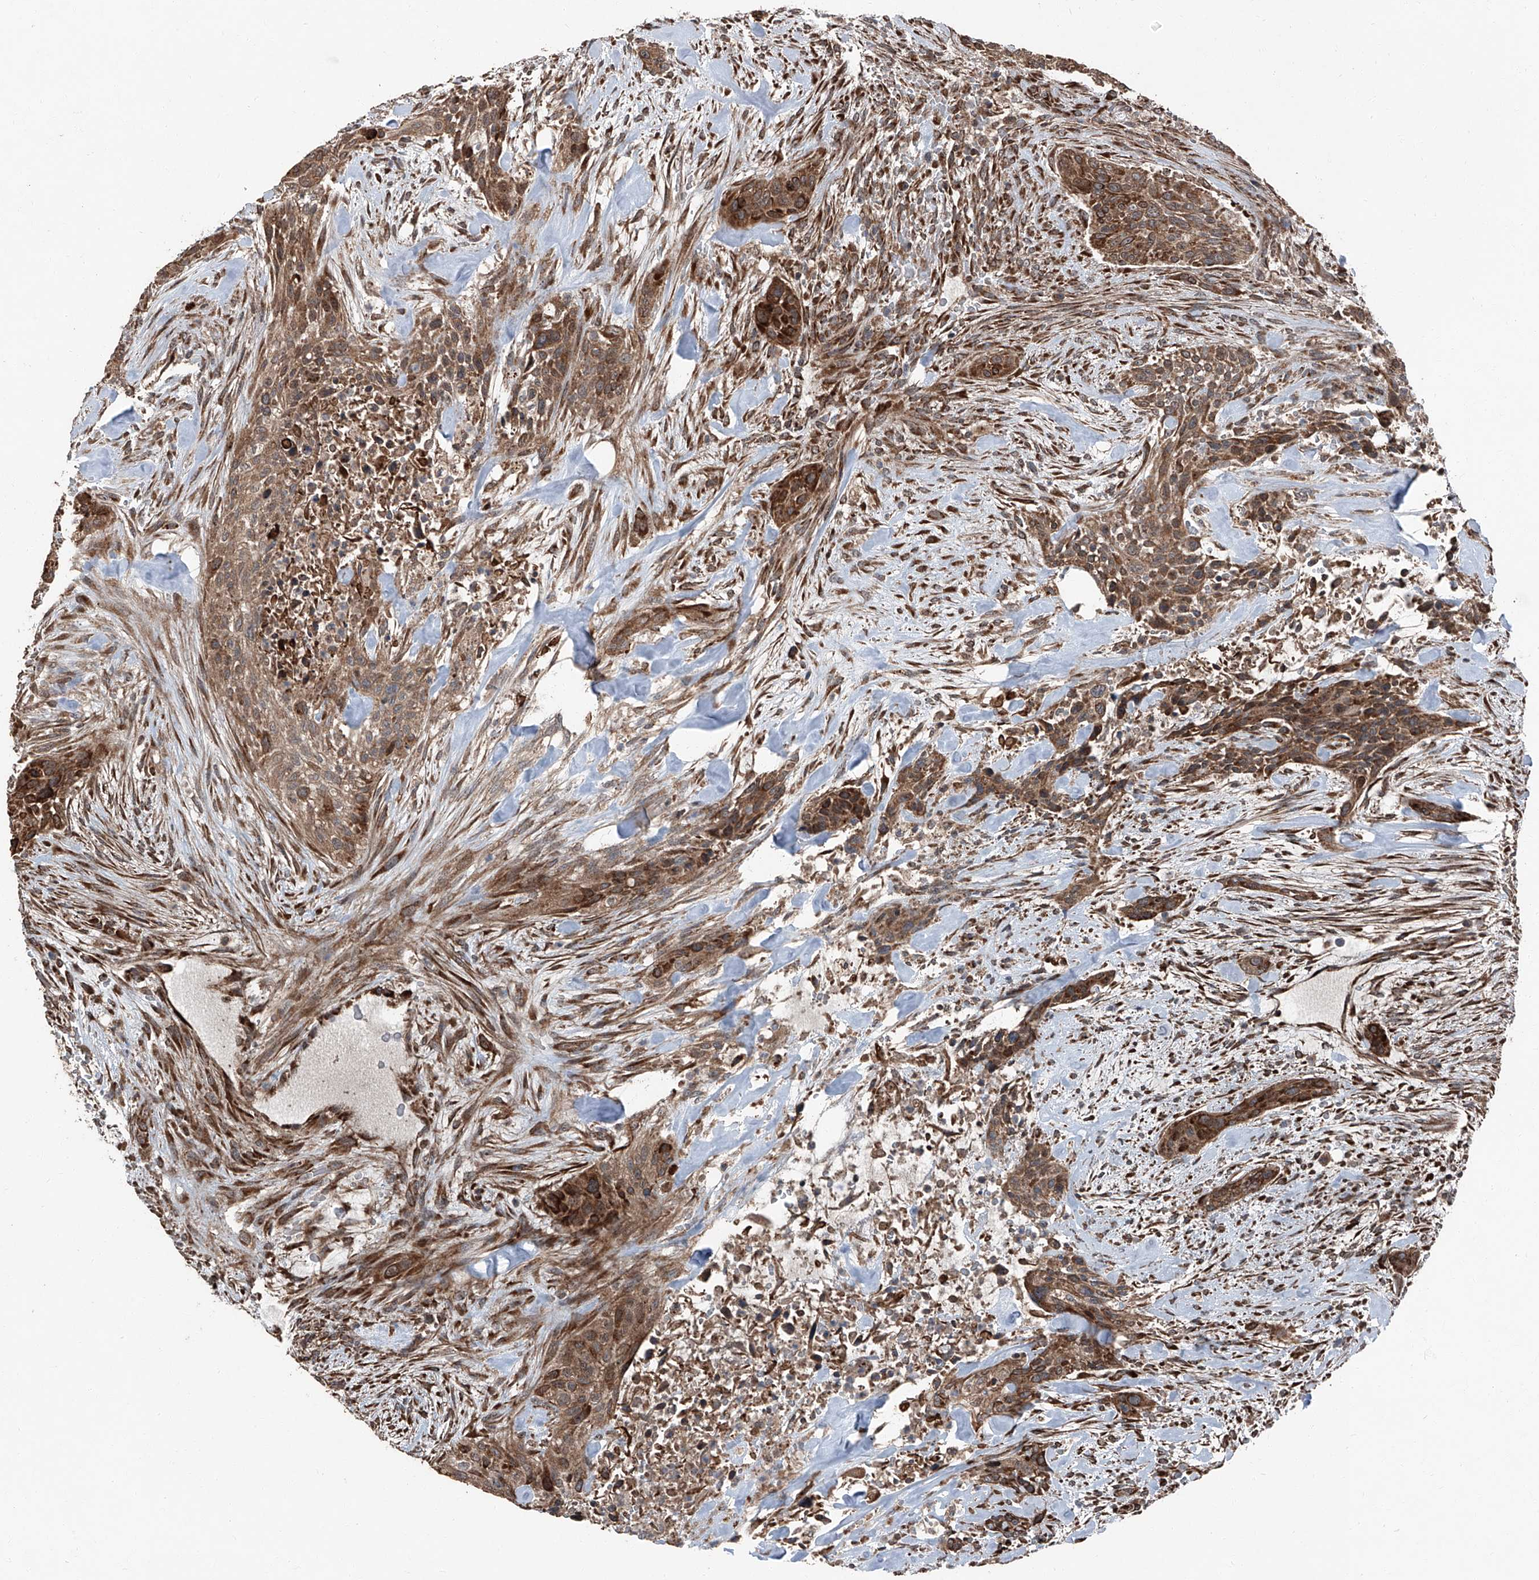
{"staining": {"intensity": "strong", "quantity": ">75%", "location": "cytoplasmic/membranous"}, "tissue": "urothelial cancer", "cell_type": "Tumor cells", "image_type": "cancer", "snomed": [{"axis": "morphology", "description": "Urothelial carcinoma, High grade"}, {"axis": "topography", "description": "Urinary bladder"}], "caption": "Tumor cells show strong cytoplasmic/membranous staining in about >75% of cells in urothelial carcinoma (high-grade).", "gene": "LIMK1", "patient": {"sex": "male", "age": 35}}